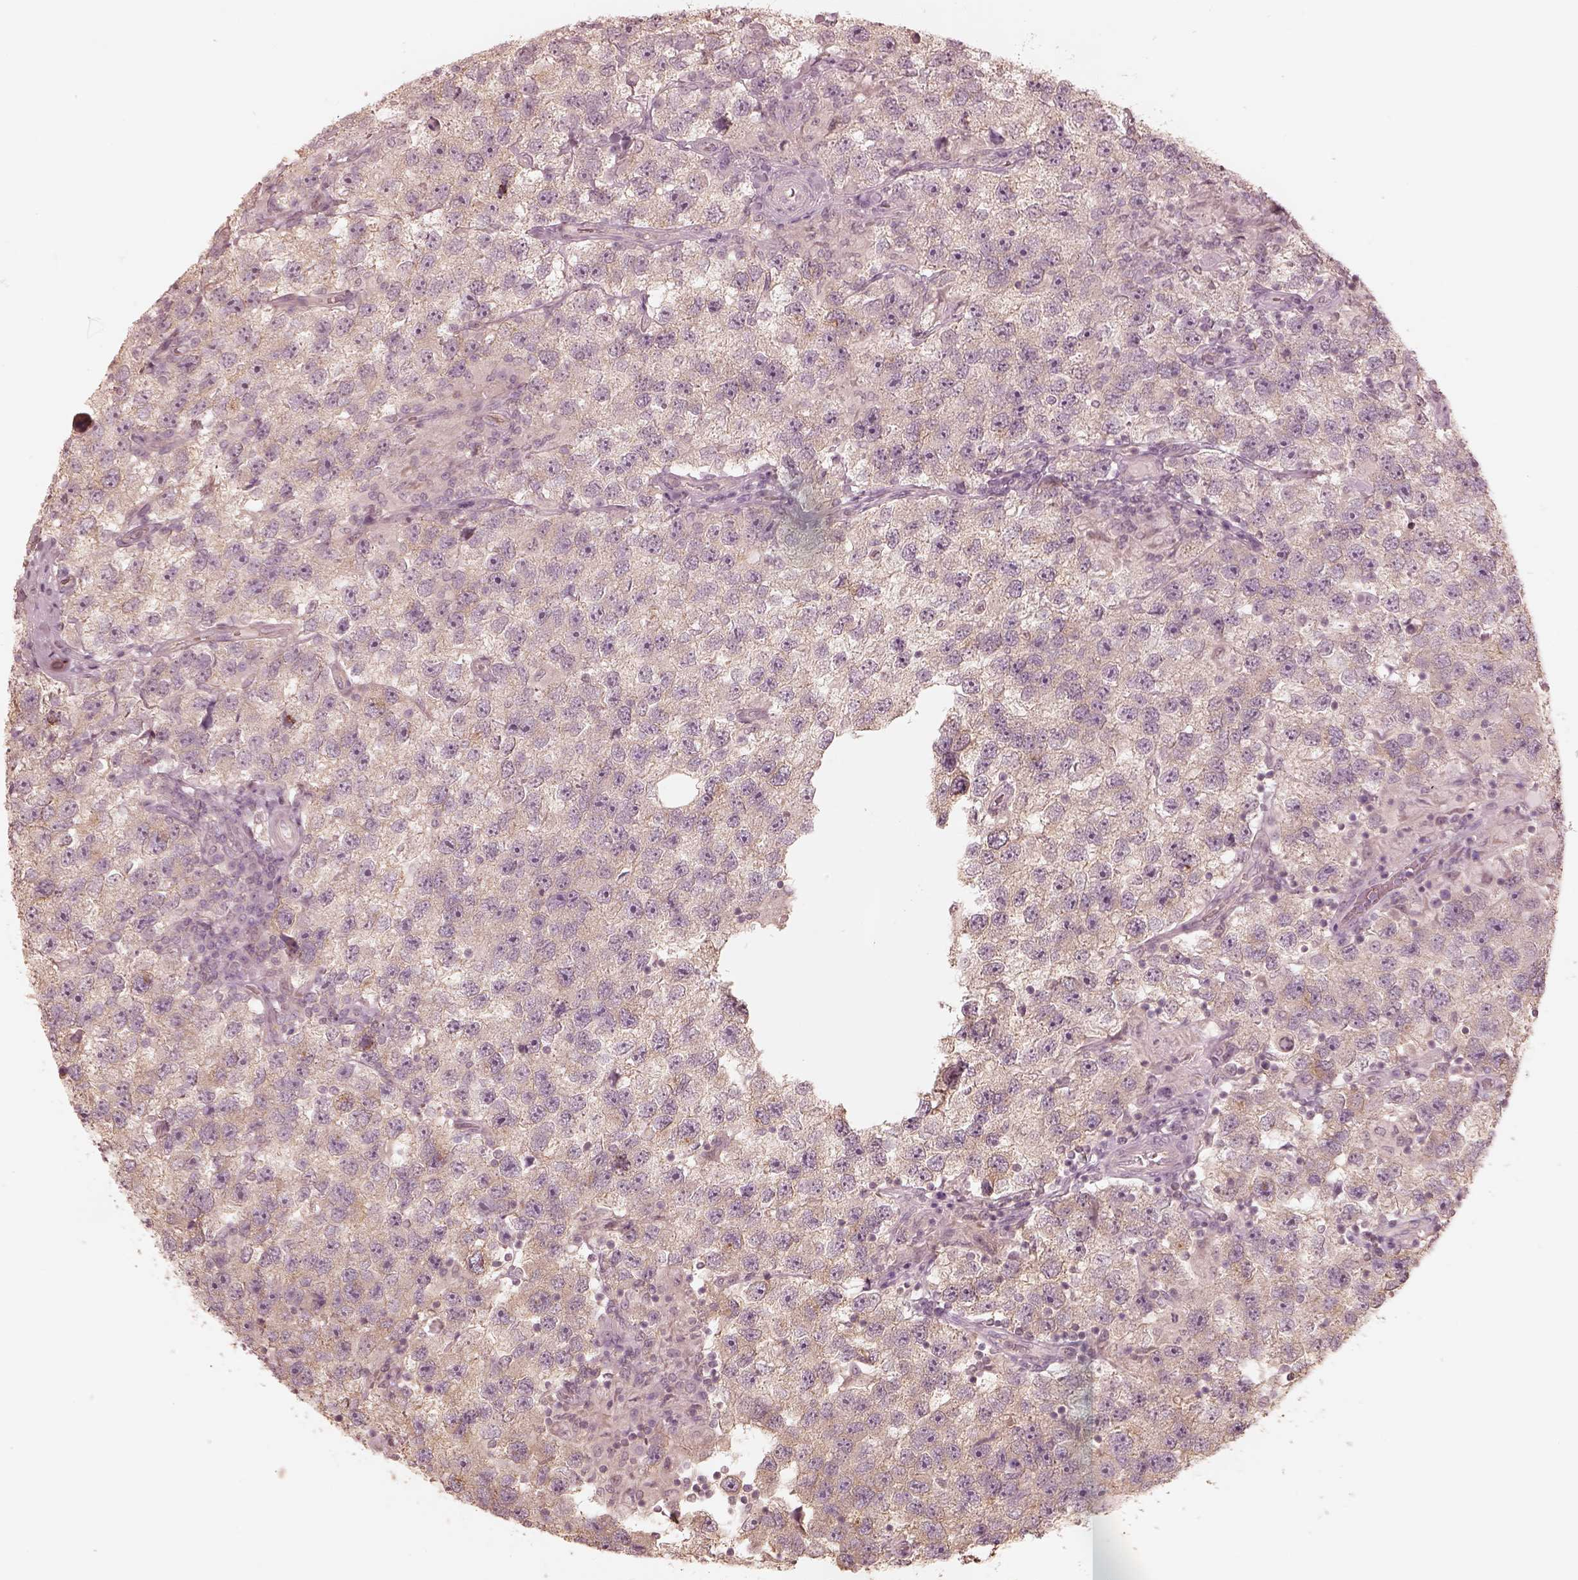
{"staining": {"intensity": "negative", "quantity": "none", "location": "none"}, "tissue": "testis cancer", "cell_type": "Tumor cells", "image_type": "cancer", "snomed": [{"axis": "morphology", "description": "Seminoma, NOS"}, {"axis": "topography", "description": "Testis"}], "caption": "The micrograph shows no staining of tumor cells in testis seminoma. (DAB immunohistochemistry visualized using brightfield microscopy, high magnification).", "gene": "KIF5C", "patient": {"sex": "male", "age": 26}}